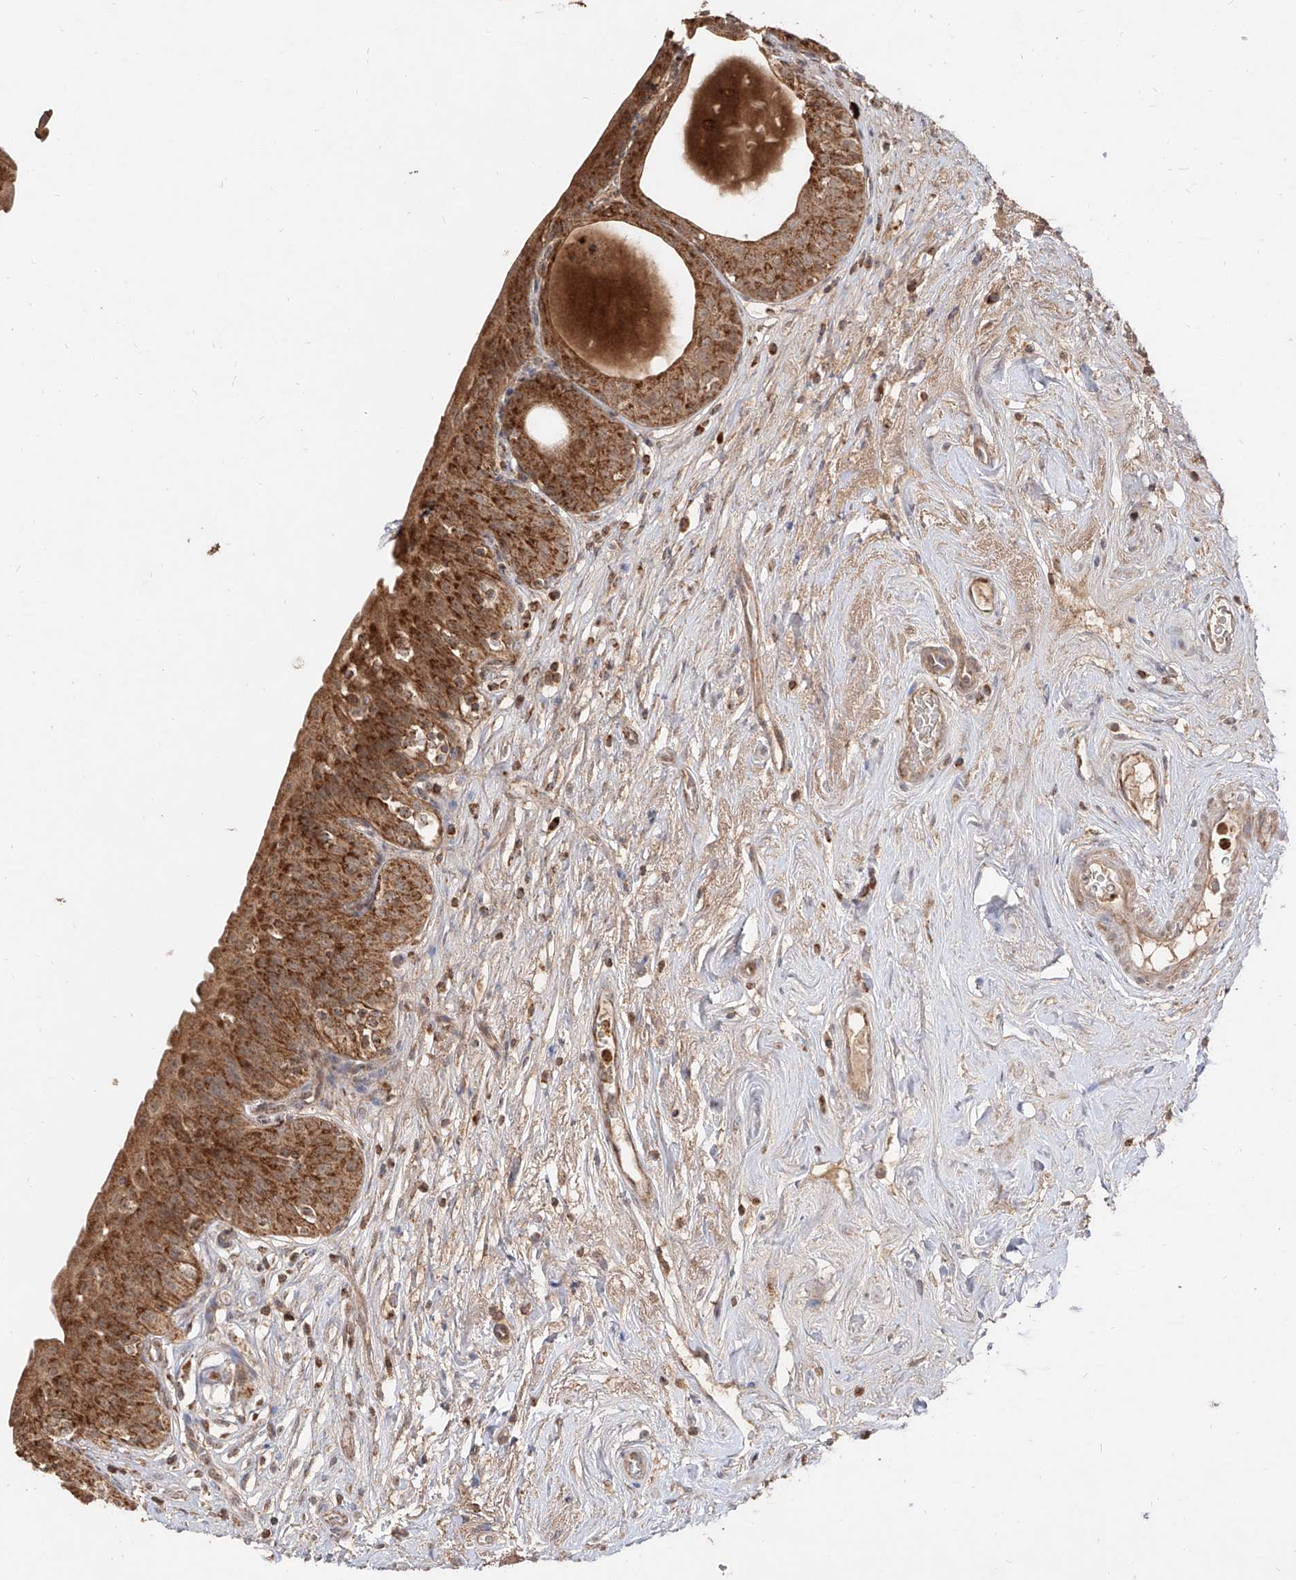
{"staining": {"intensity": "strong", "quantity": ">75%", "location": "cytoplasmic/membranous"}, "tissue": "urinary bladder", "cell_type": "Urothelial cells", "image_type": "normal", "snomed": [{"axis": "morphology", "description": "Normal tissue, NOS"}, {"axis": "topography", "description": "Urinary bladder"}], "caption": "About >75% of urothelial cells in benign urinary bladder demonstrate strong cytoplasmic/membranous protein expression as visualized by brown immunohistochemical staining.", "gene": "AIM2", "patient": {"sex": "male", "age": 83}}